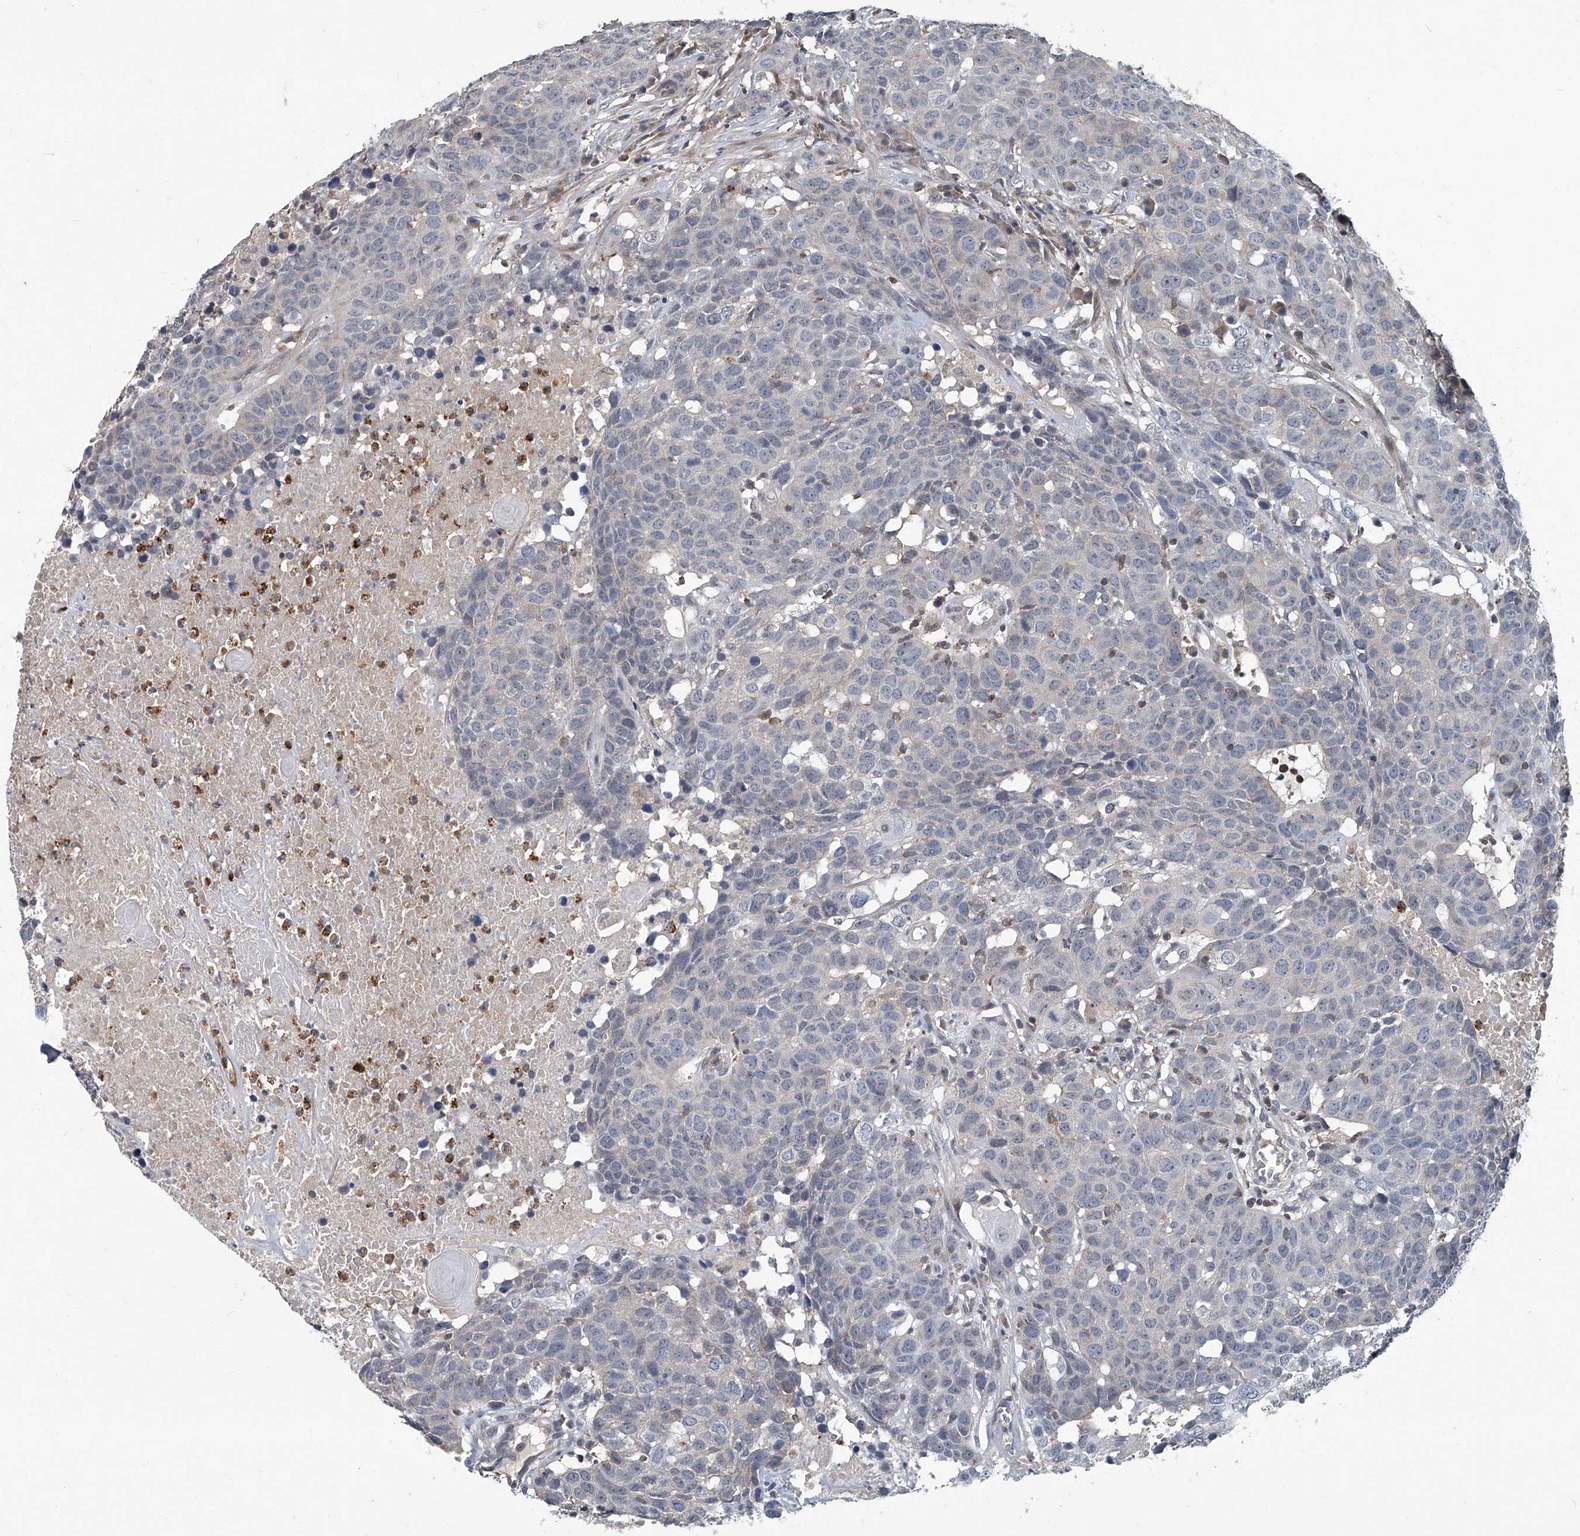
{"staining": {"intensity": "negative", "quantity": "none", "location": "none"}, "tissue": "head and neck cancer", "cell_type": "Tumor cells", "image_type": "cancer", "snomed": [{"axis": "morphology", "description": "Squamous cell carcinoma, NOS"}, {"axis": "topography", "description": "Head-Neck"}], "caption": "Tumor cells show no significant expression in squamous cell carcinoma (head and neck). The staining was performed using DAB (3,3'-diaminobenzidine) to visualize the protein expression in brown, while the nuclei were stained in blue with hematoxylin (Magnification: 20x).", "gene": "AKNAD1", "patient": {"sex": "male", "age": 66}}